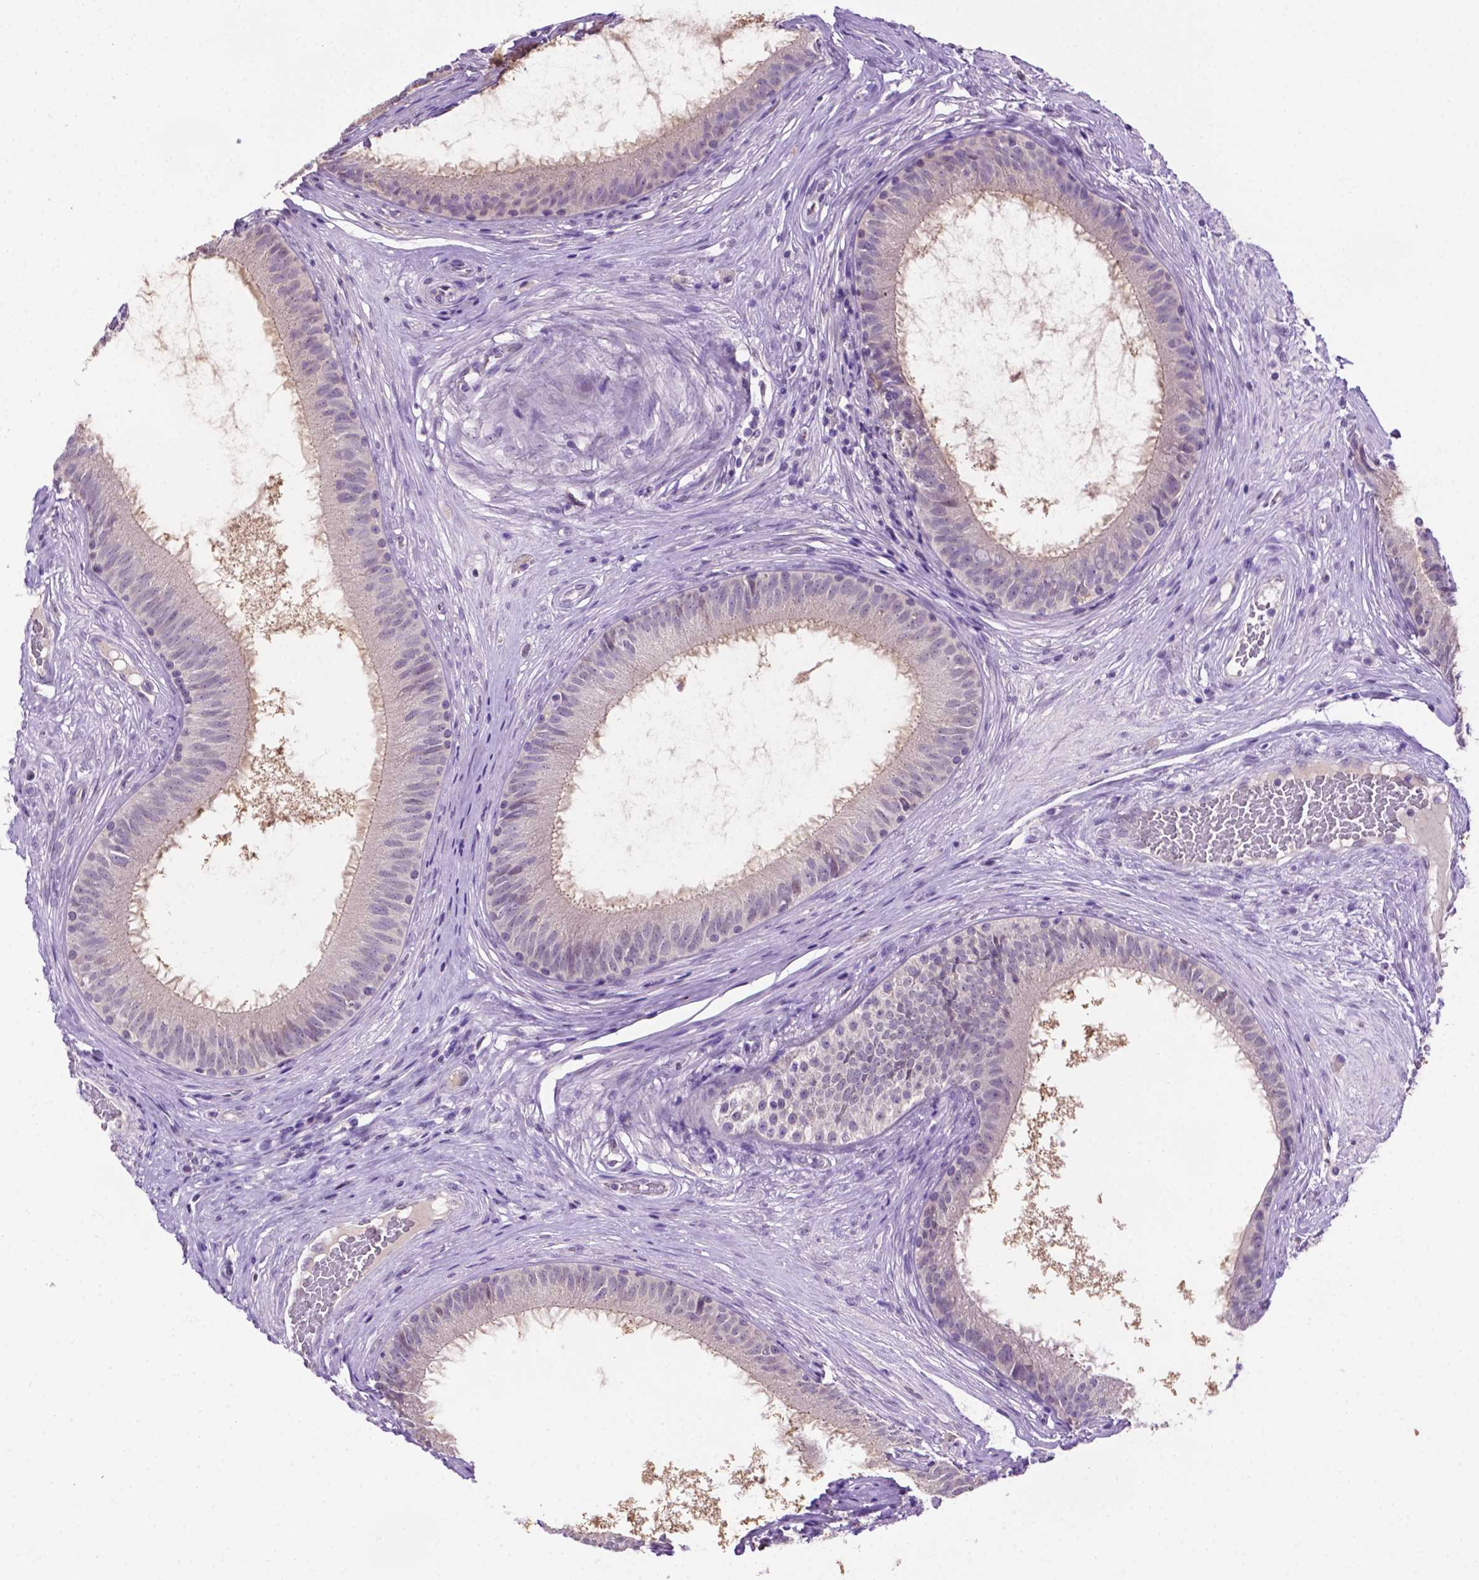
{"staining": {"intensity": "weak", "quantity": "<25%", "location": "cytoplasmic/membranous"}, "tissue": "epididymis", "cell_type": "Glandular cells", "image_type": "normal", "snomed": [{"axis": "morphology", "description": "Normal tissue, NOS"}, {"axis": "topography", "description": "Epididymis"}], "caption": "Immunohistochemistry of benign human epididymis reveals no expression in glandular cells.", "gene": "MMP27", "patient": {"sex": "male", "age": 59}}